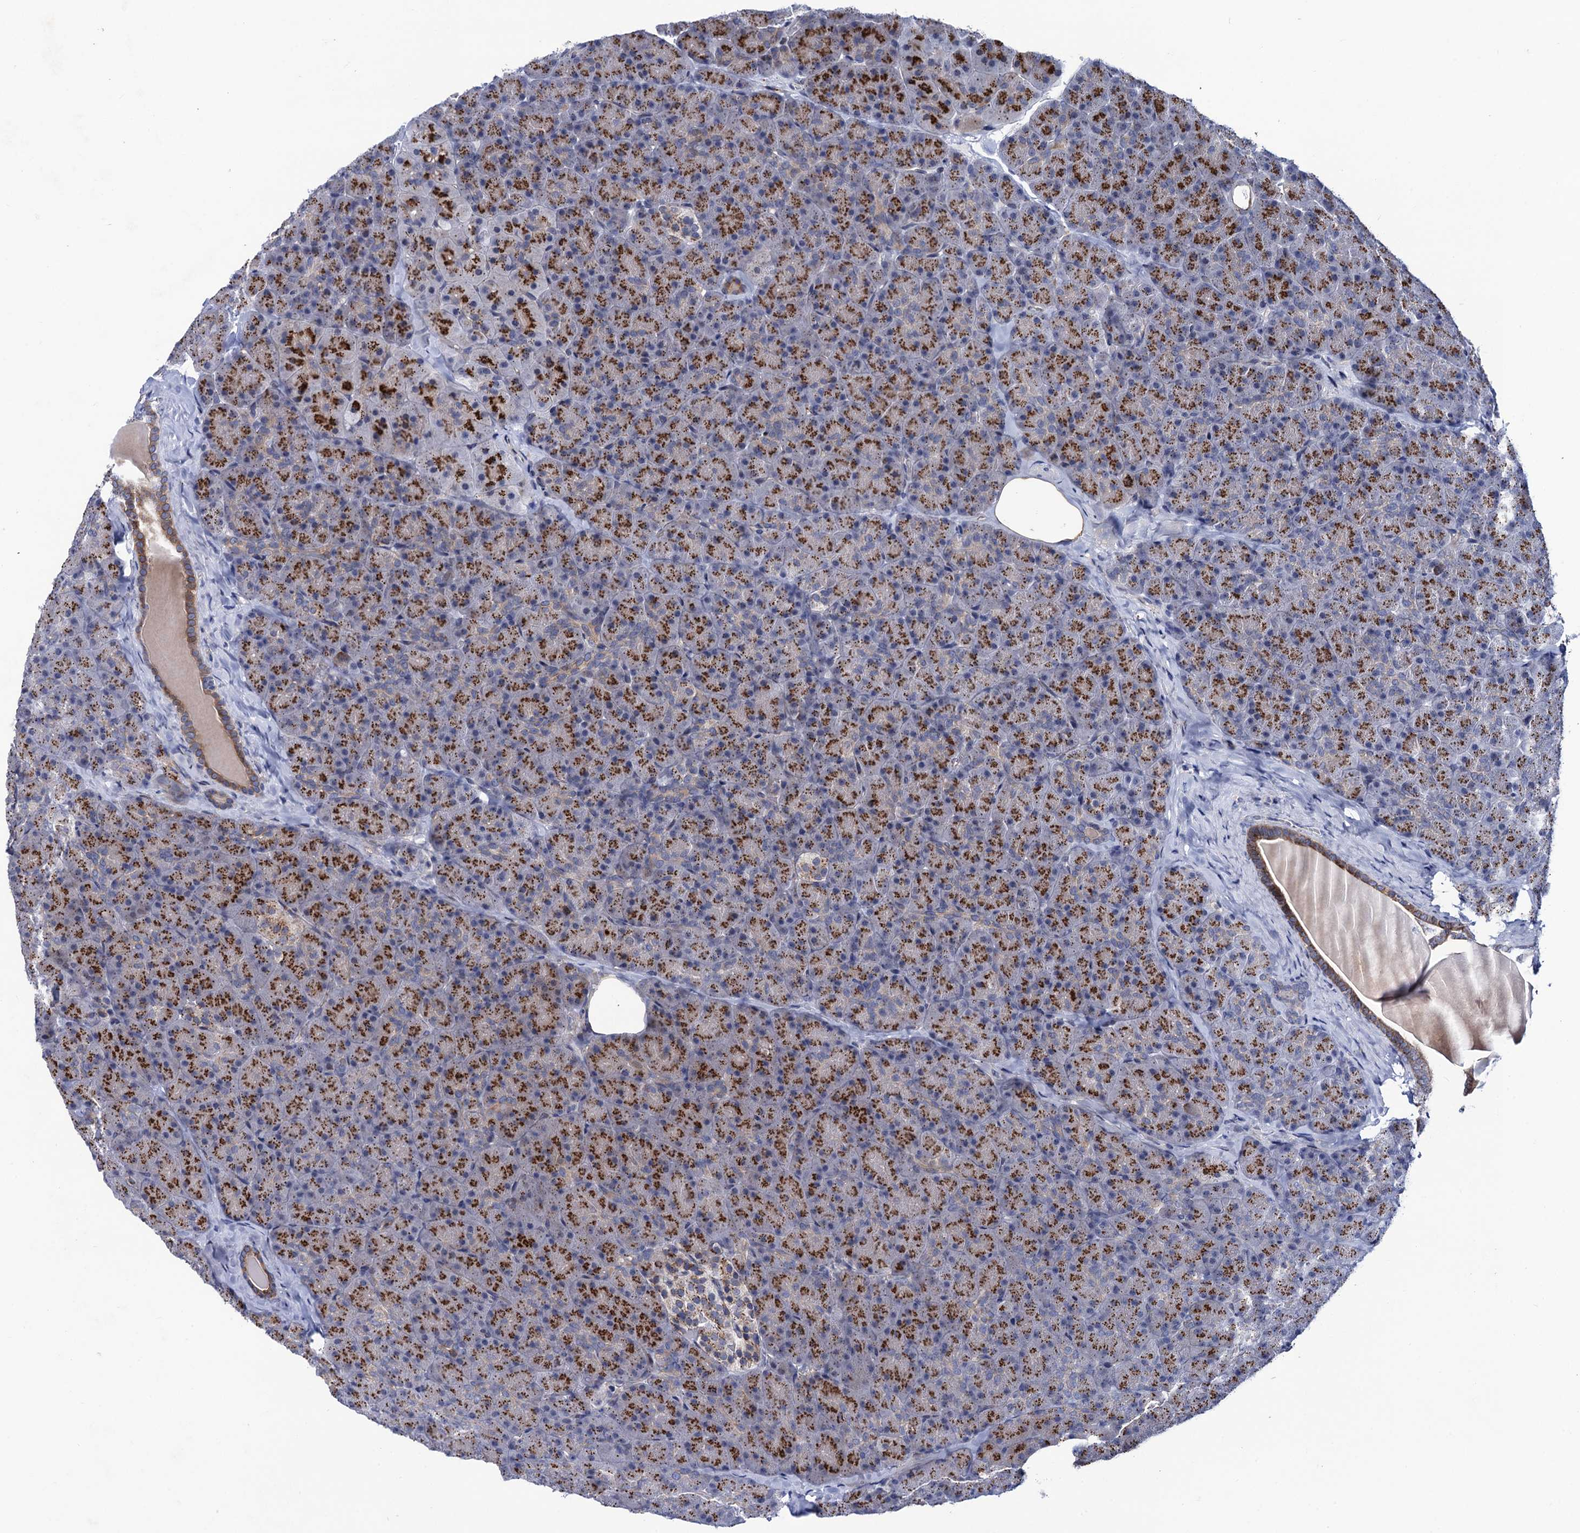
{"staining": {"intensity": "strong", "quantity": ">75%", "location": "cytoplasmic/membranous"}, "tissue": "pancreas", "cell_type": "Exocrine glandular cells", "image_type": "normal", "snomed": [{"axis": "morphology", "description": "Normal tissue, NOS"}, {"axis": "topography", "description": "Pancreas"}], "caption": "Immunohistochemical staining of normal pancreas reveals >75% levels of strong cytoplasmic/membranous protein staining in approximately >75% of exocrine glandular cells.", "gene": "THAP2", "patient": {"sex": "male", "age": 36}}